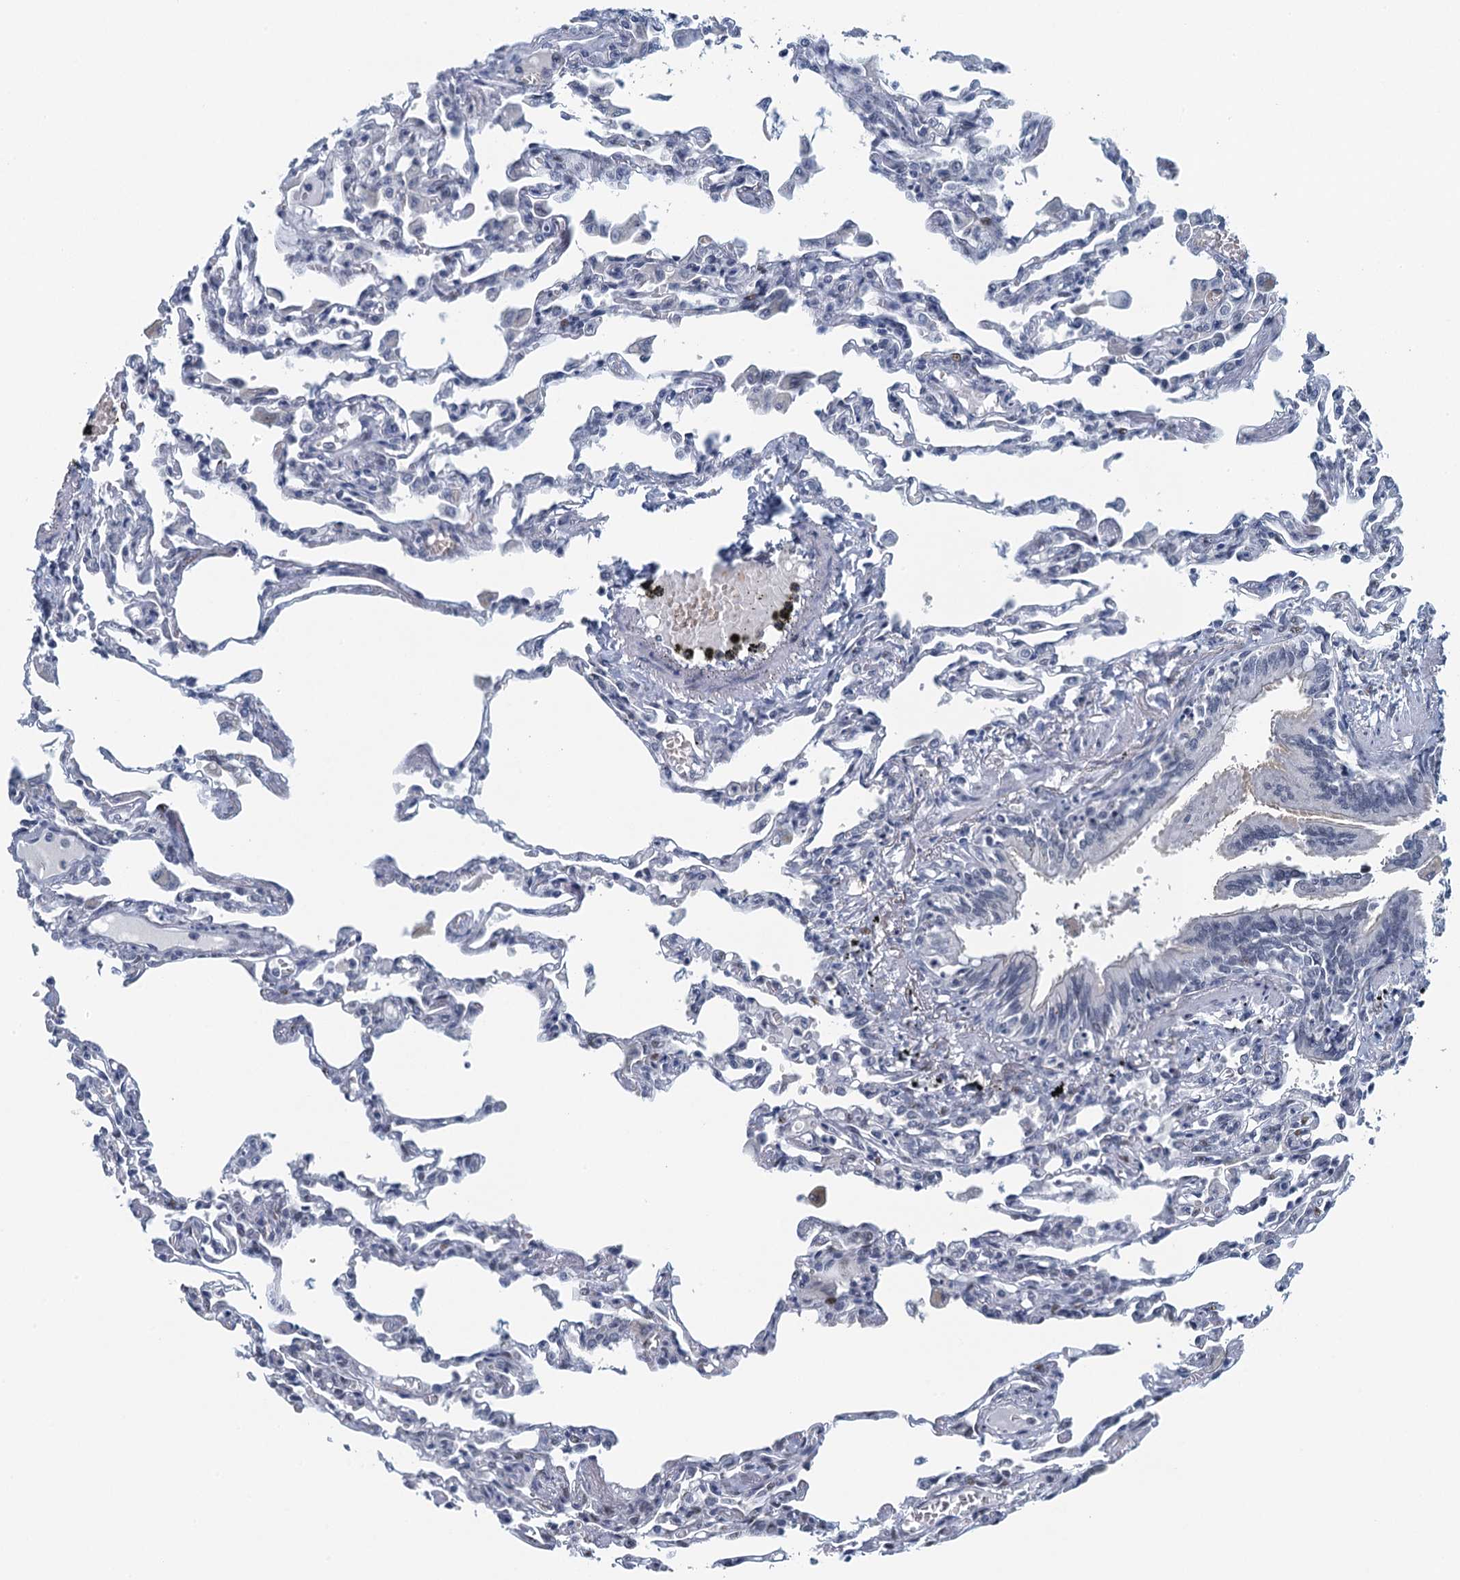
{"staining": {"intensity": "moderate", "quantity": "<25%", "location": "nuclear"}, "tissue": "lung", "cell_type": "Alveolar cells", "image_type": "normal", "snomed": [{"axis": "morphology", "description": "Normal tissue, NOS"}, {"axis": "topography", "description": "Bronchus"}, {"axis": "topography", "description": "Lung"}], "caption": "Moderate nuclear expression is appreciated in about <25% of alveolar cells in unremarkable lung.", "gene": "TTLL9", "patient": {"sex": "female", "age": 49}}